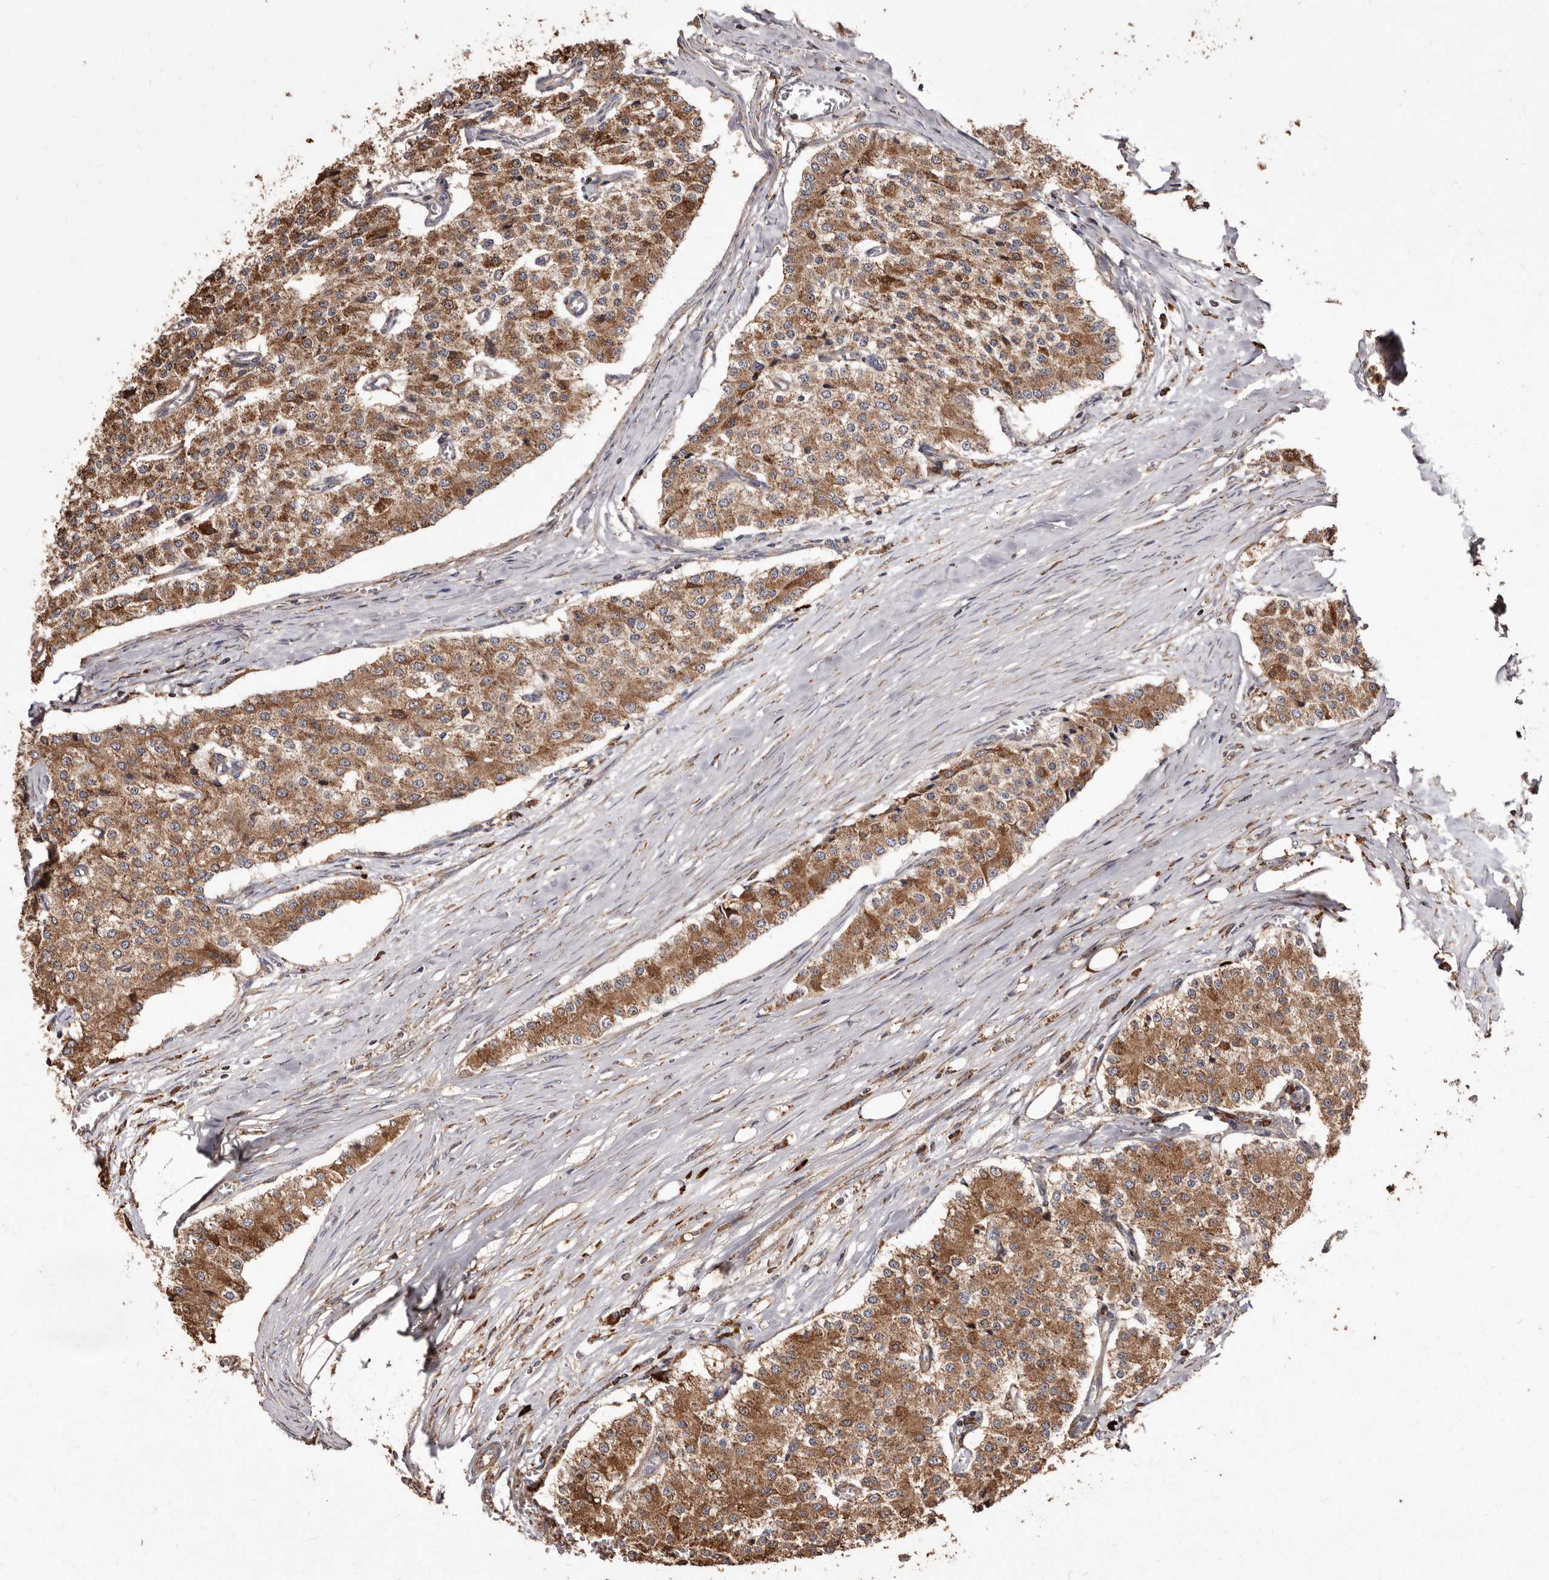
{"staining": {"intensity": "moderate", "quantity": ">75%", "location": "cytoplasmic/membranous"}, "tissue": "carcinoid", "cell_type": "Tumor cells", "image_type": "cancer", "snomed": [{"axis": "morphology", "description": "Carcinoid, malignant, NOS"}, {"axis": "topography", "description": "Colon"}], "caption": "Immunohistochemistry (IHC) micrograph of human malignant carcinoid stained for a protein (brown), which displays medium levels of moderate cytoplasmic/membranous expression in approximately >75% of tumor cells.", "gene": "STEAP2", "patient": {"sex": "female", "age": 52}}